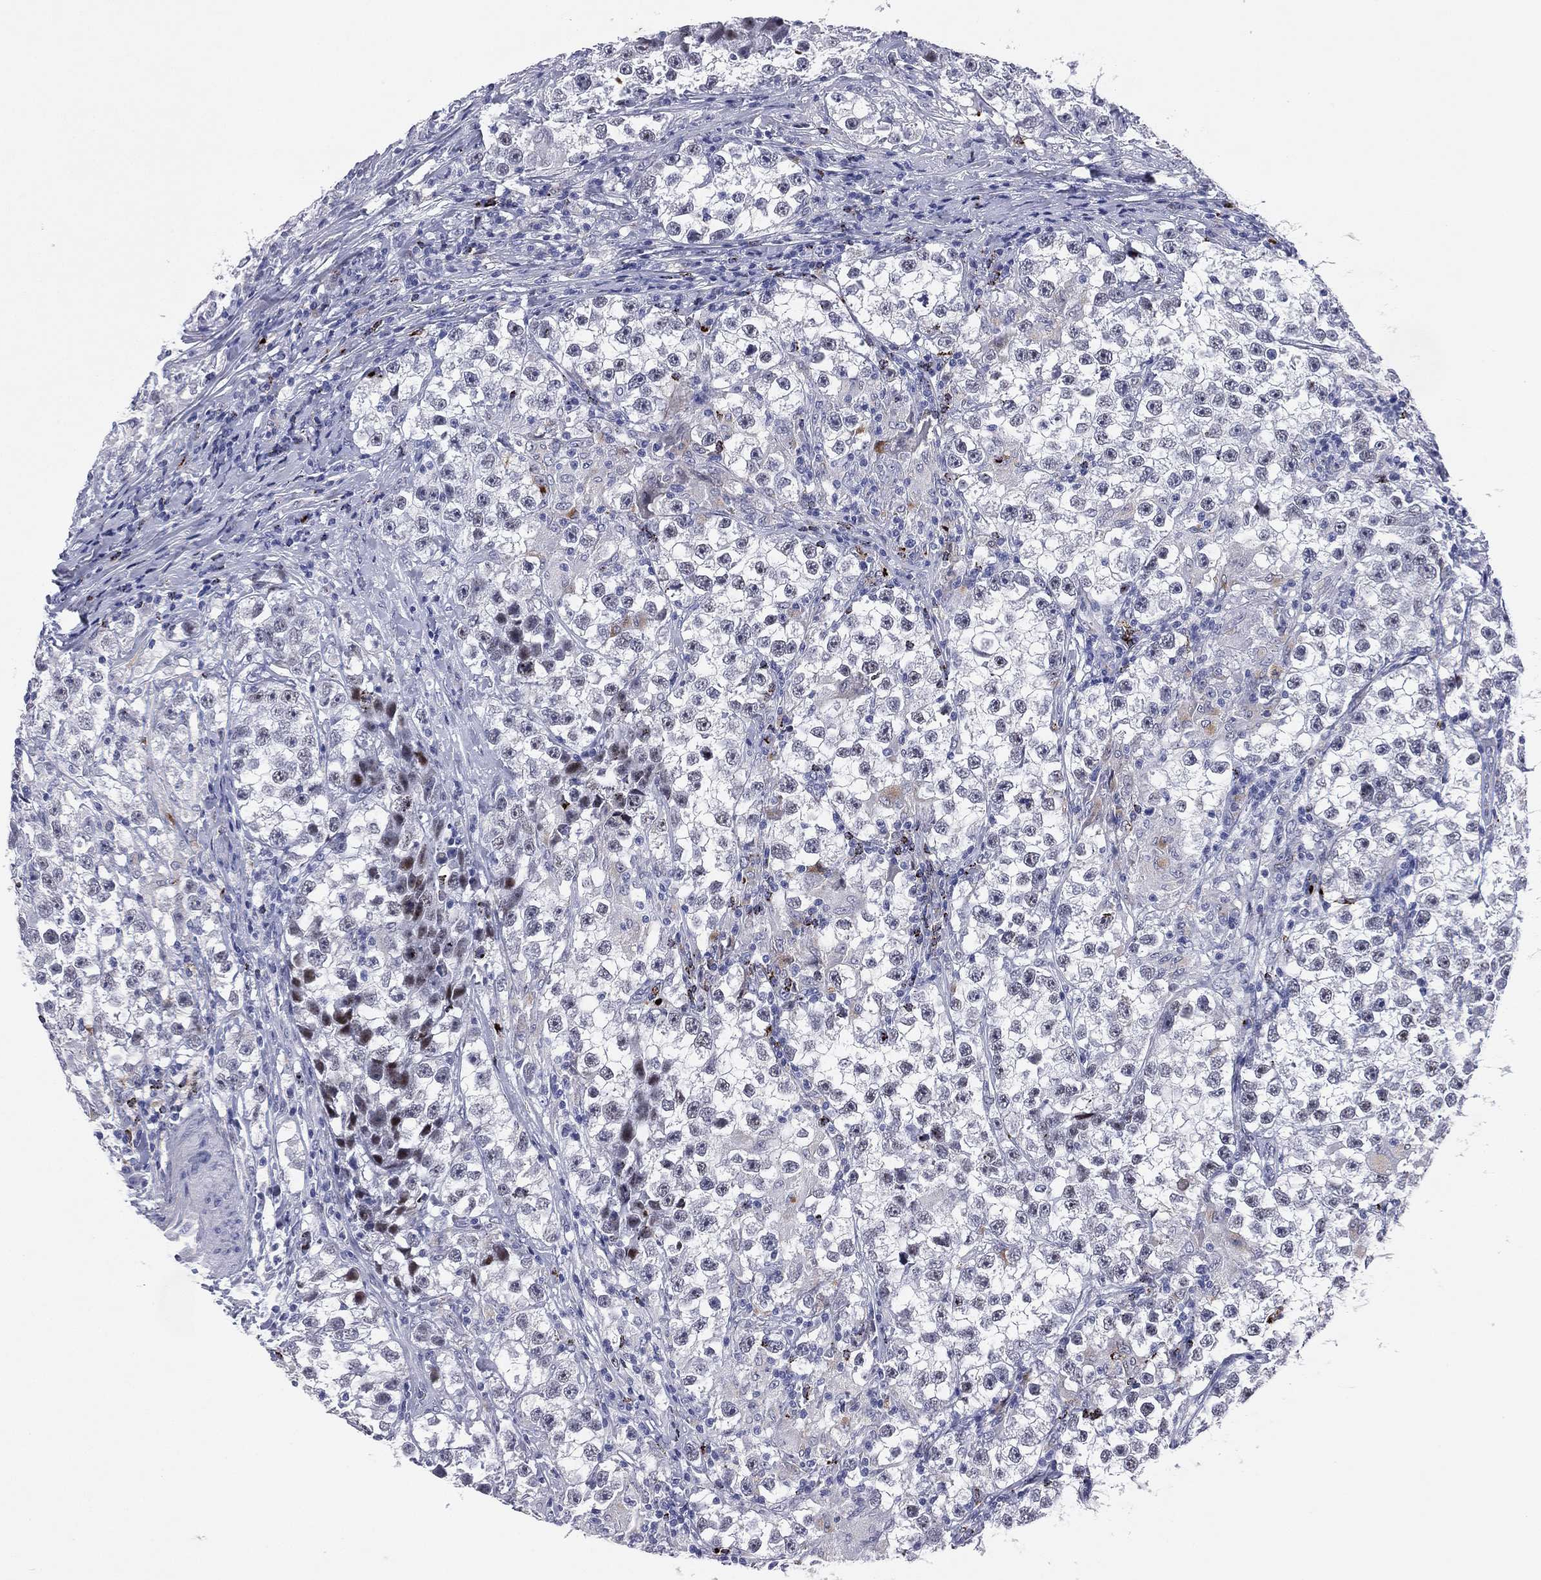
{"staining": {"intensity": "negative", "quantity": "none", "location": "none"}, "tissue": "testis cancer", "cell_type": "Tumor cells", "image_type": "cancer", "snomed": [{"axis": "morphology", "description": "Seminoma, NOS"}, {"axis": "topography", "description": "Testis"}], "caption": "This photomicrograph is of seminoma (testis) stained with IHC to label a protein in brown with the nuclei are counter-stained blue. There is no expression in tumor cells.", "gene": "HLA-DOA", "patient": {"sex": "male", "age": 46}}